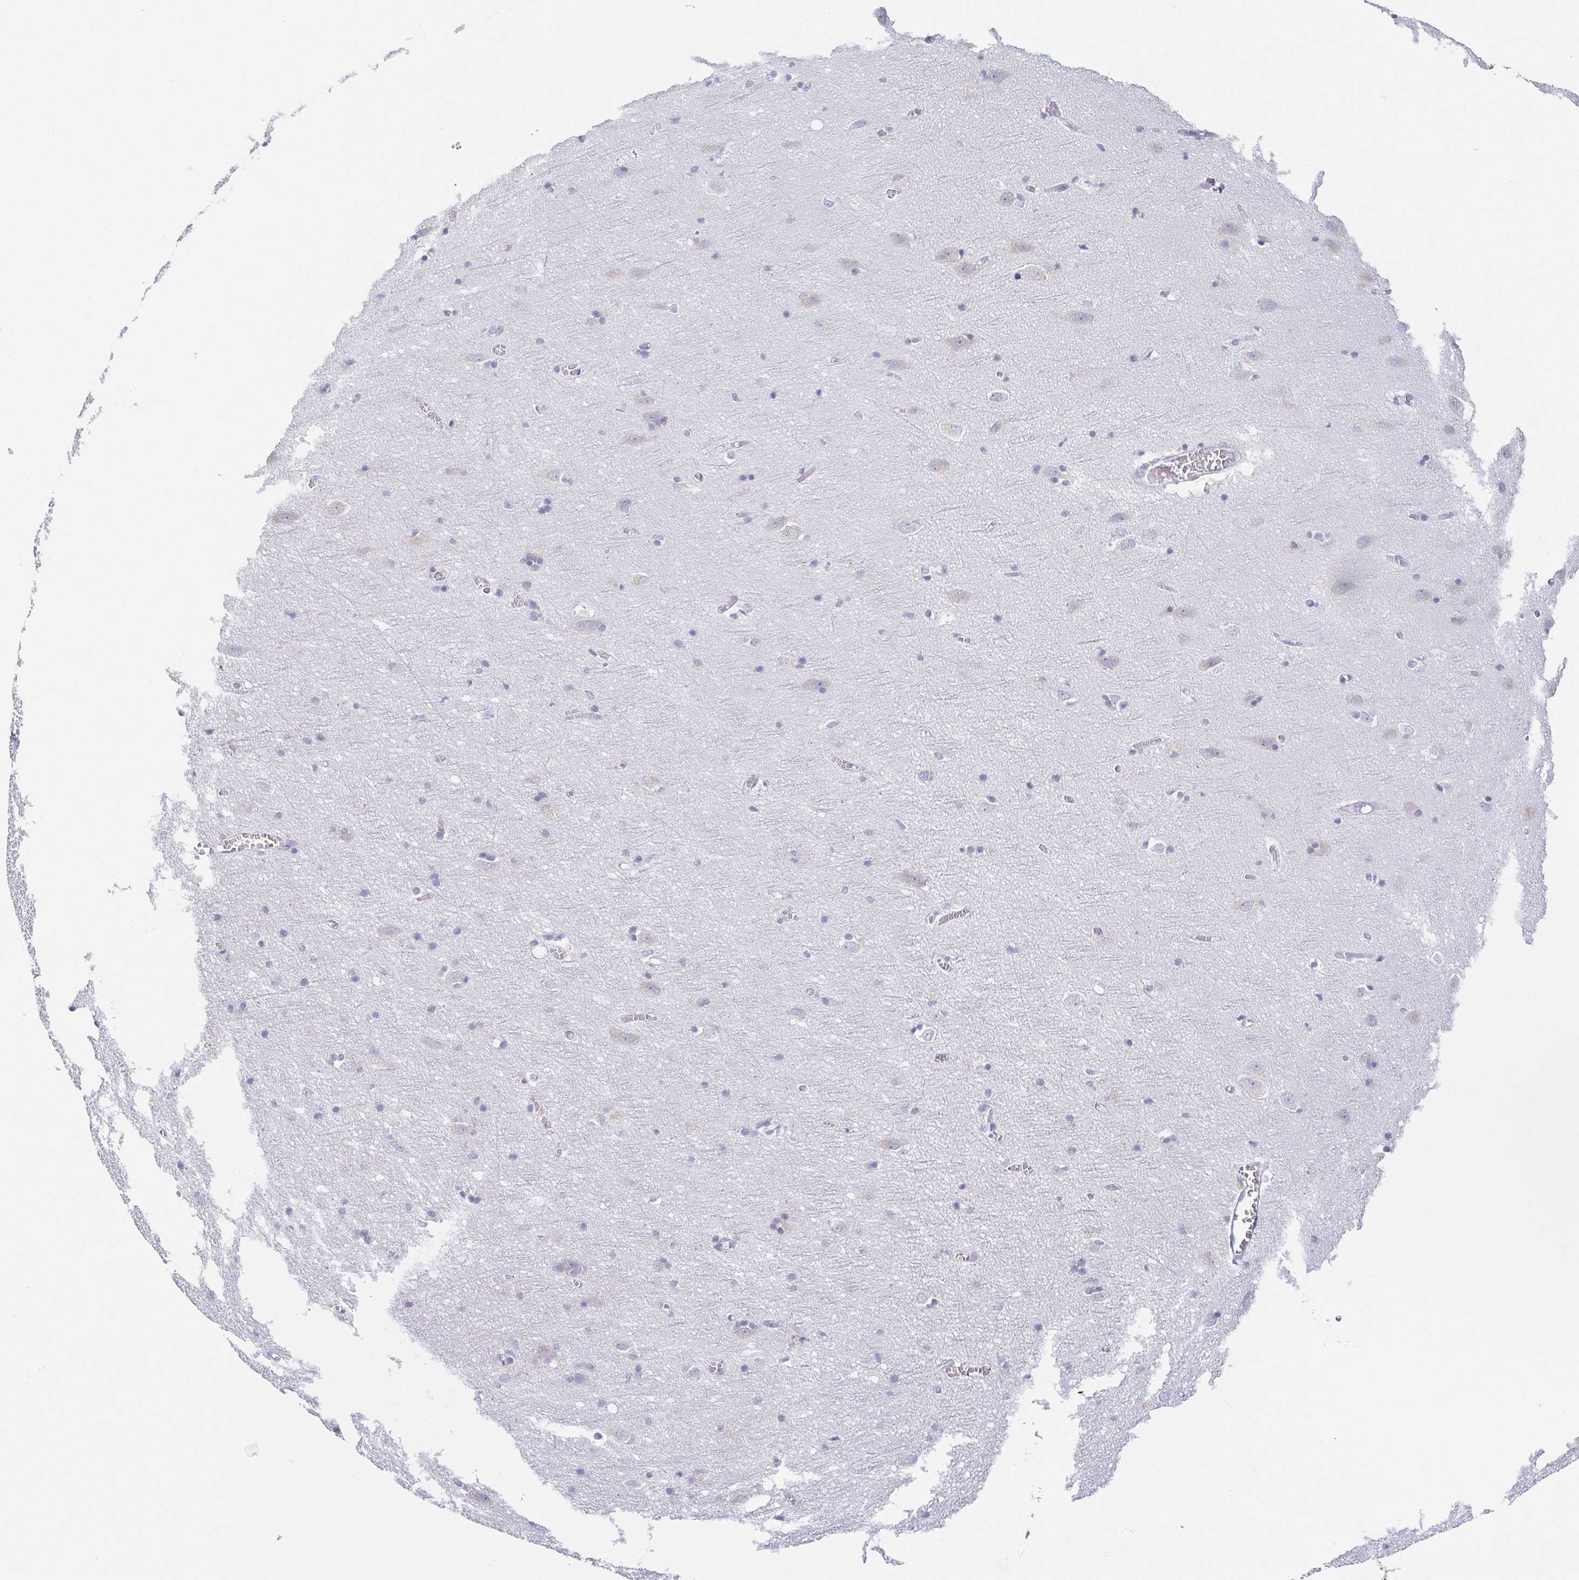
{"staining": {"intensity": "negative", "quantity": "none", "location": "none"}, "tissue": "cerebral cortex", "cell_type": "Endothelial cells", "image_type": "normal", "snomed": [{"axis": "morphology", "description": "Normal tissue, NOS"}, {"axis": "topography", "description": "Cerebral cortex"}], "caption": "Immunohistochemical staining of benign cerebral cortex demonstrates no significant positivity in endothelial cells.", "gene": "PRR27", "patient": {"sex": "male", "age": 70}}